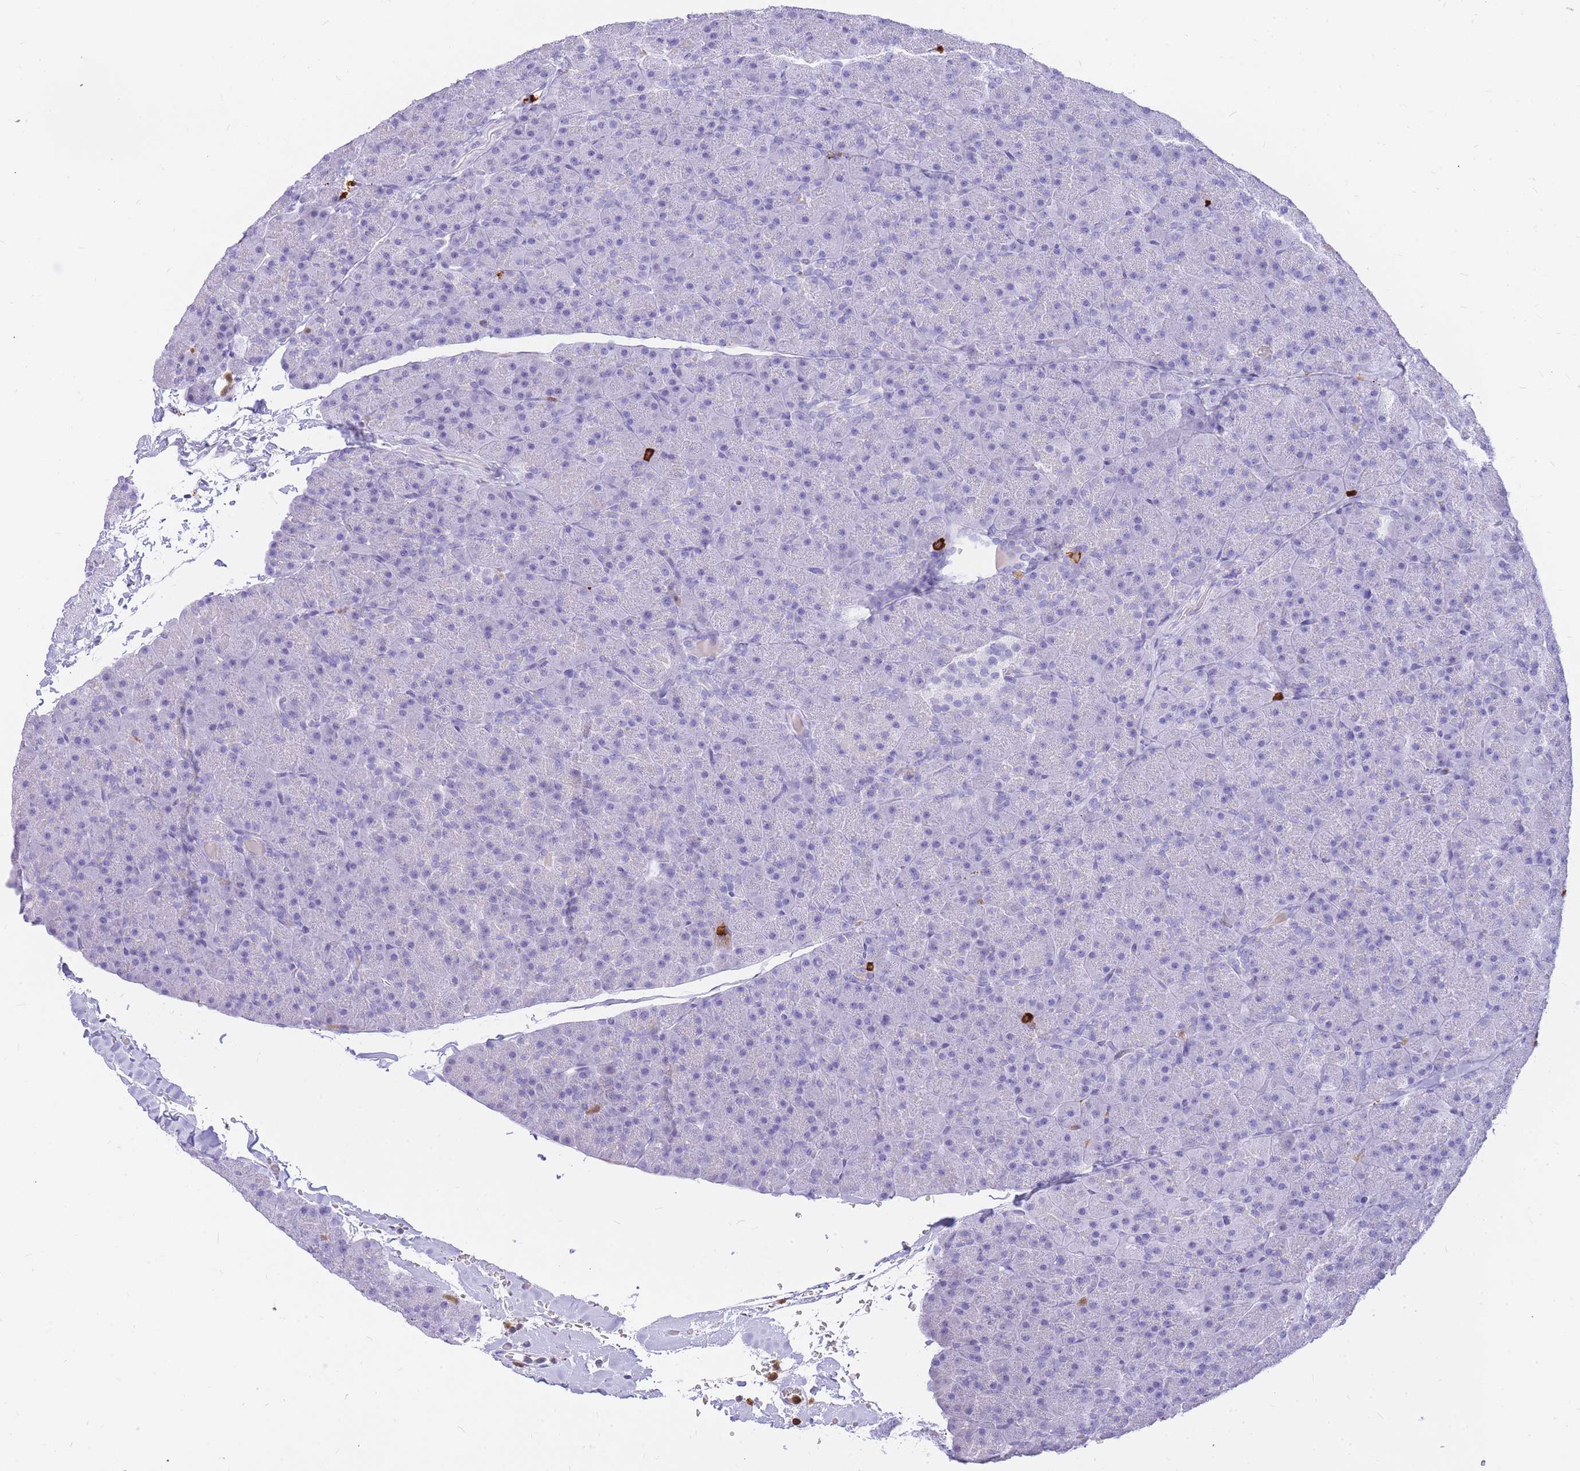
{"staining": {"intensity": "negative", "quantity": "none", "location": "none"}, "tissue": "pancreas", "cell_type": "Exocrine glandular cells", "image_type": "normal", "snomed": [{"axis": "morphology", "description": "Normal tissue, NOS"}, {"axis": "topography", "description": "Pancreas"}], "caption": "An immunohistochemistry micrograph of benign pancreas is shown. There is no staining in exocrine glandular cells of pancreas.", "gene": "HERC1", "patient": {"sex": "male", "age": 36}}